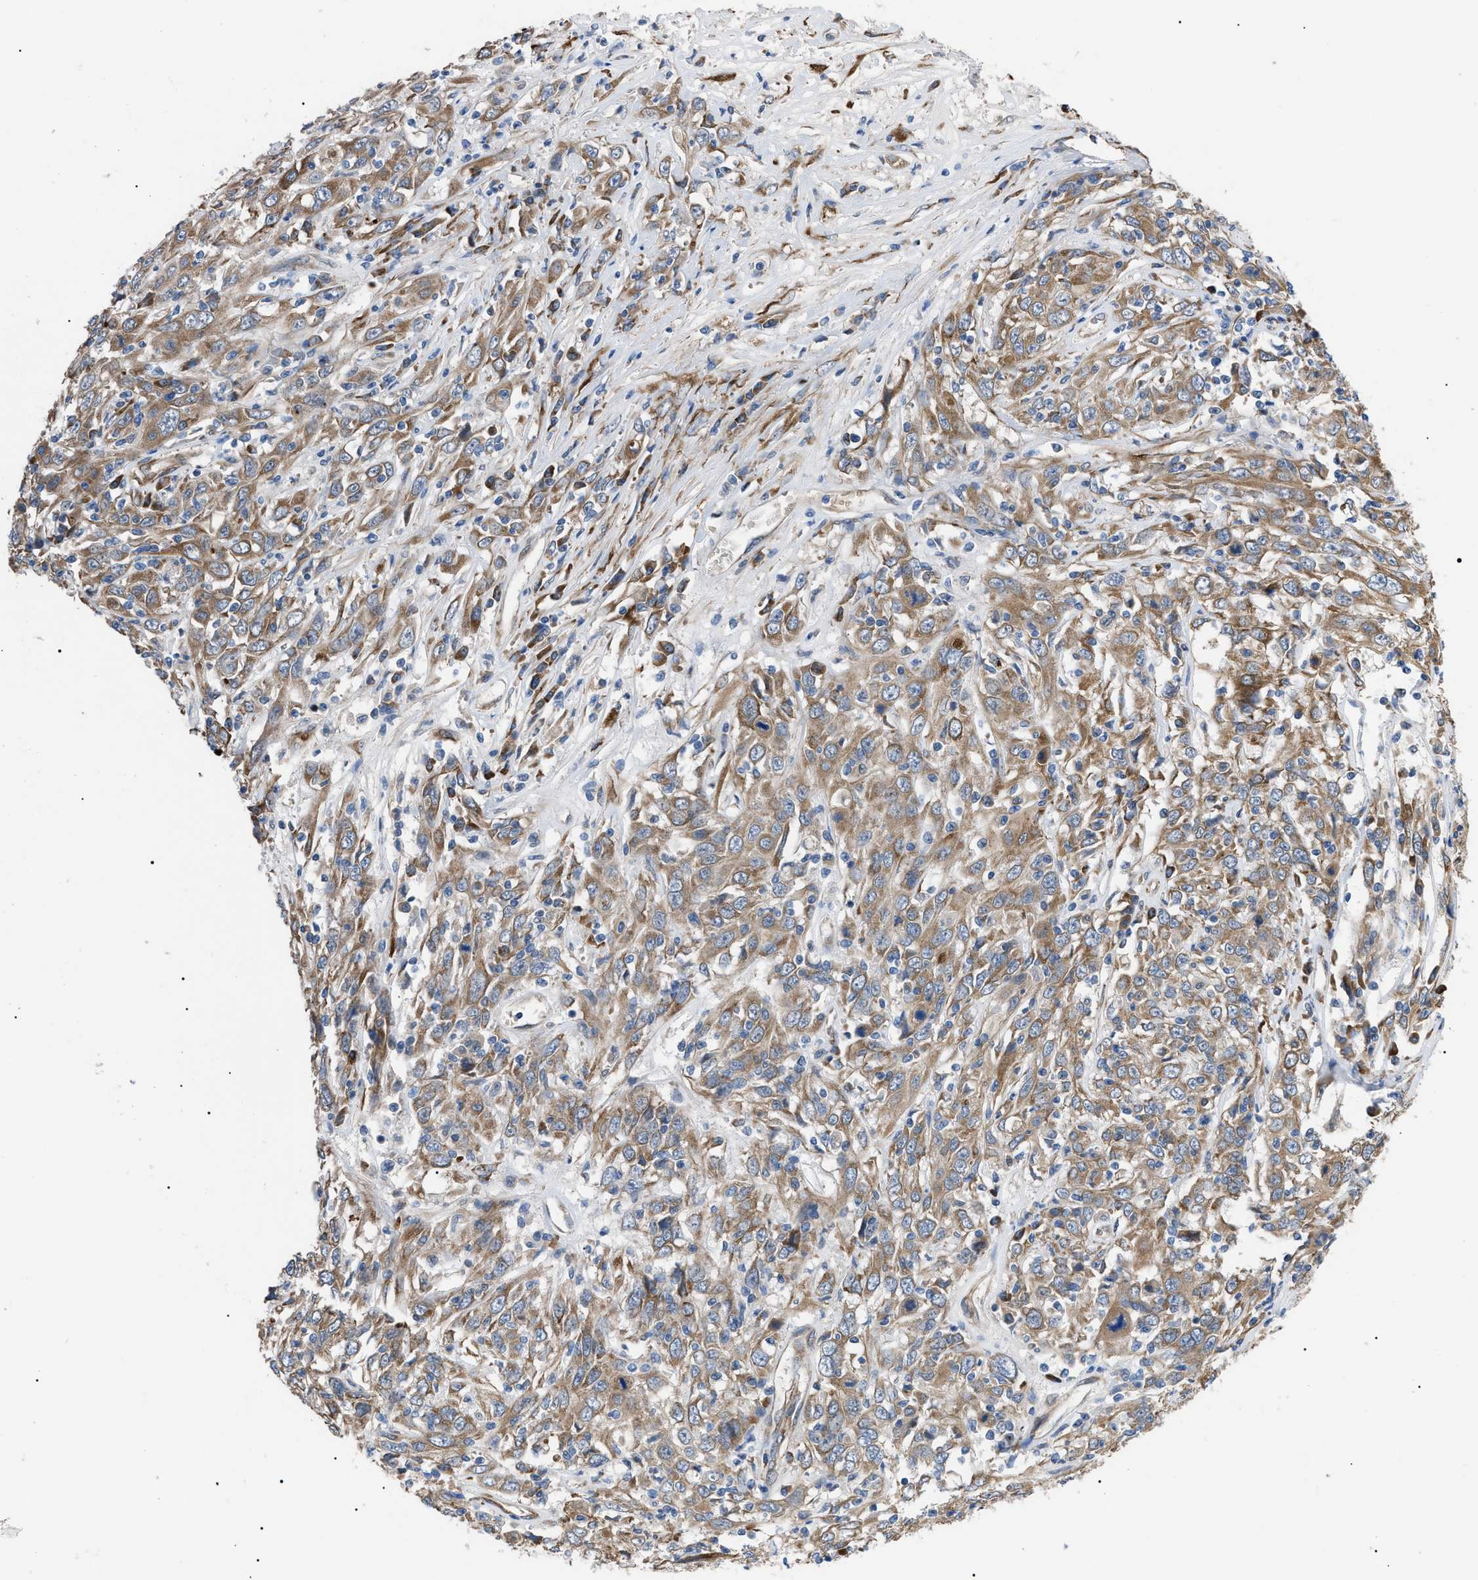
{"staining": {"intensity": "moderate", "quantity": ">75%", "location": "cytoplasmic/membranous"}, "tissue": "cervical cancer", "cell_type": "Tumor cells", "image_type": "cancer", "snomed": [{"axis": "morphology", "description": "Squamous cell carcinoma, NOS"}, {"axis": "topography", "description": "Cervix"}], "caption": "A micrograph of squamous cell carcinoma (cervical) stained for a protein displays moderate cytoplasmic/membranous brown staining in tumor cells.", "gene": "MYO10", "patient": {"sex": "female", "age": 46}}